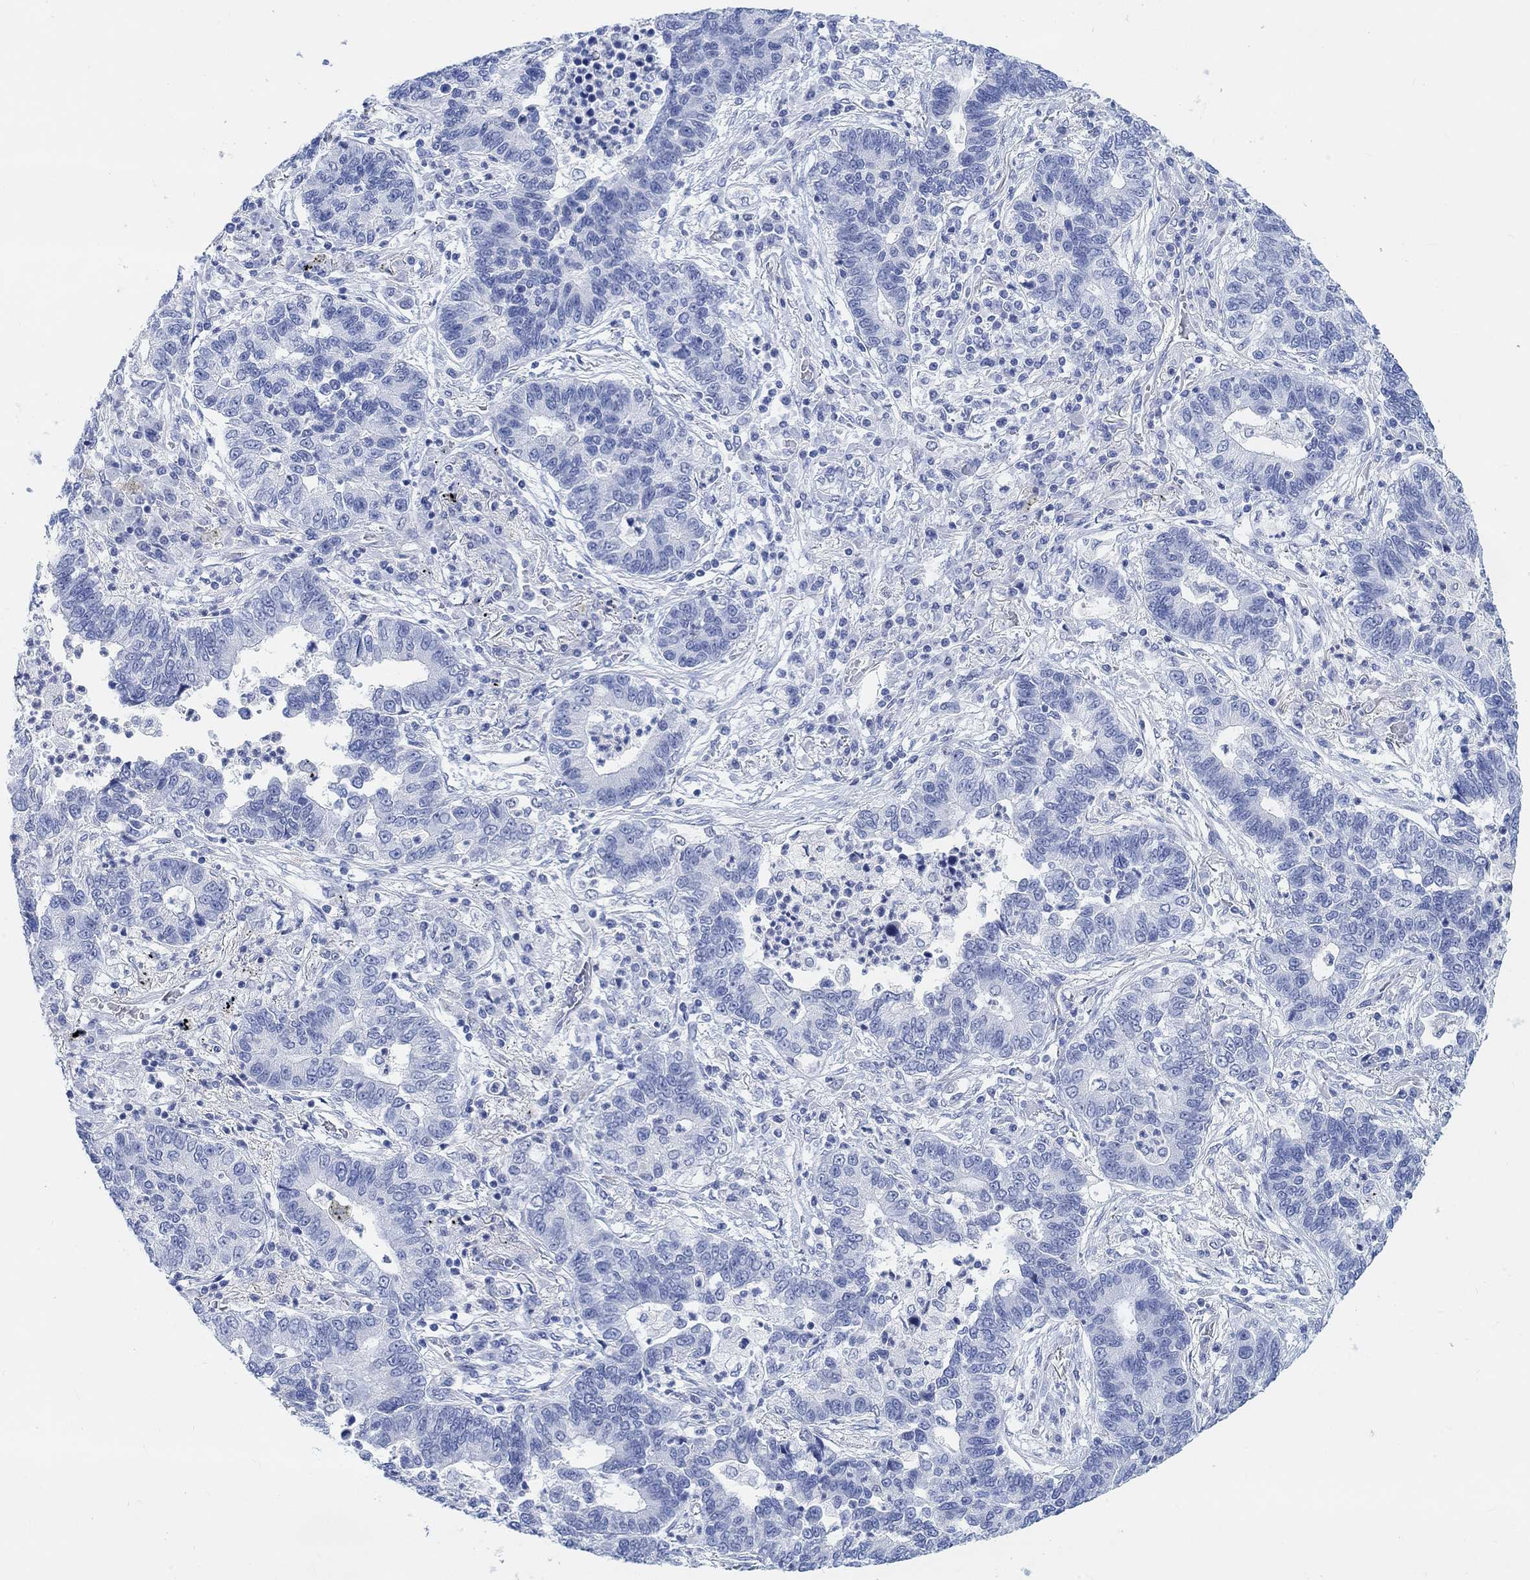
{"staining": {"intensity": "negative", "quantity": "none", "location": "none"}, "tissue": "lung cancer", "cell_type": "Tumor cells", "image_type": "cancer", "snomed": [{"axis": "morphology", "description": "Adenocarcinoma, NOS"}, {"axis": "topography", "description": "Lung"}], "caption": "IHC histopathology image of neoplastic tissue: lung cancer (adenocarcinoma) stained with DAB (3,3'-diaminobenzidine) exhibits no significant protein staining in tumor cells. (Stains: DAB (3,3'-diaminobenzidine) IHC with hematoxylin counter stain, Microscopy: brightfield microscopy at high magnification).", "gene": "ENO4", "patient": {"sex": "female", "age": 57}}